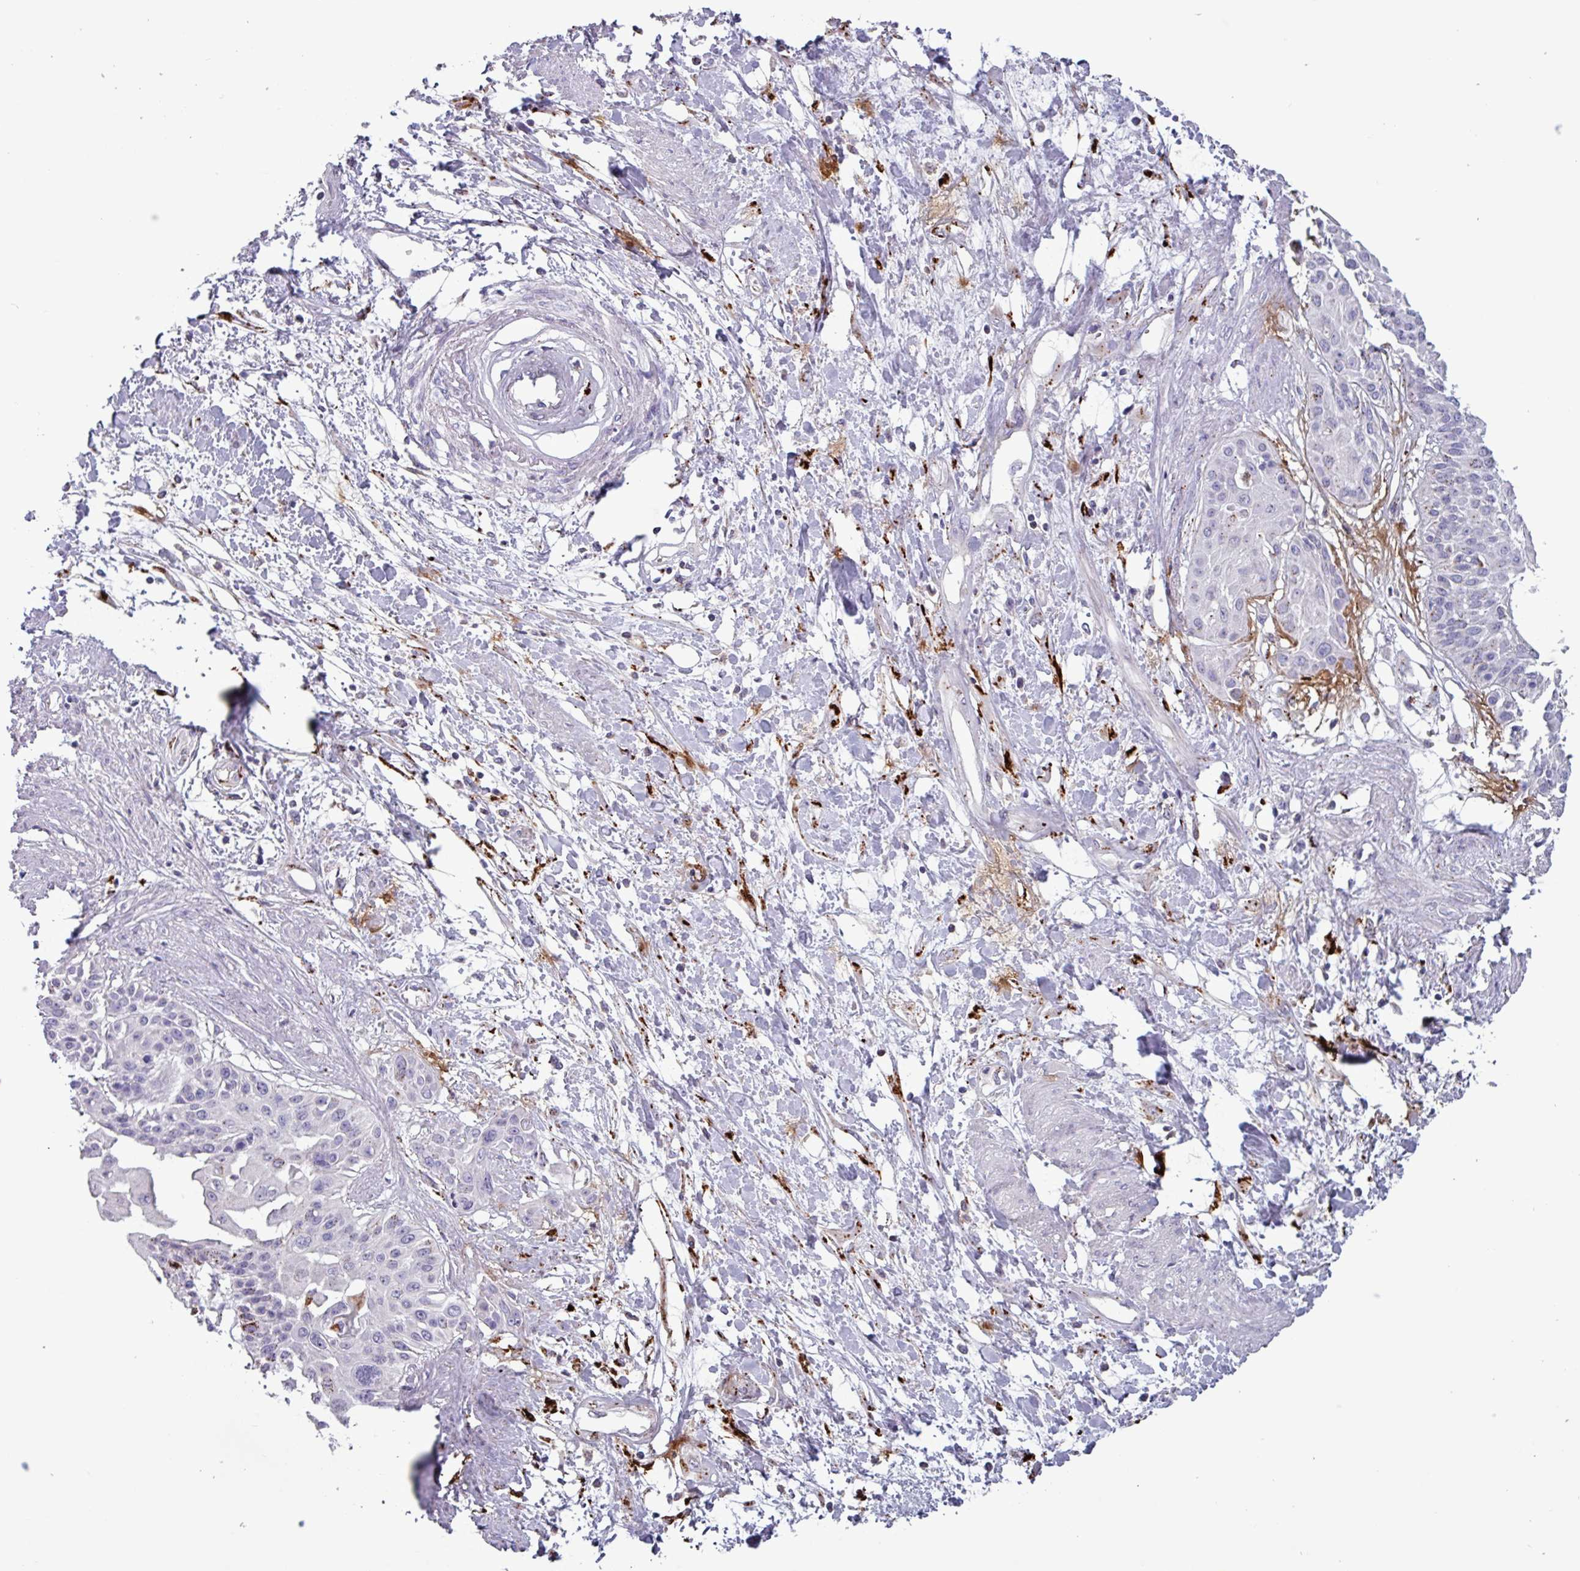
{"staining": {"intensity": "moderate", "quantity": "25%-75%", "location": "cytoplasmic/membranous"}, "tissue": "cervical cancer", "cell_type": "Tumor cells", "image_type": "cancer", "snomed": [{"axis": "morphology", "description": "Squamous cell carcinoma, NOS"}, {"axis": "topography", "description": "Cervix"}], "caption": "Immunohistochemical staining of squamous cell carcinoma (cervical) demonstrates medium levels of moderate cytoplasmic/membranous protein staining in about 25%-75% of tumor cells. (brown staining indicates protein expression, while blue staining denotes nuclei).", "gene": "PLIN2", "patient": {"sex": "female", "age": 57}}